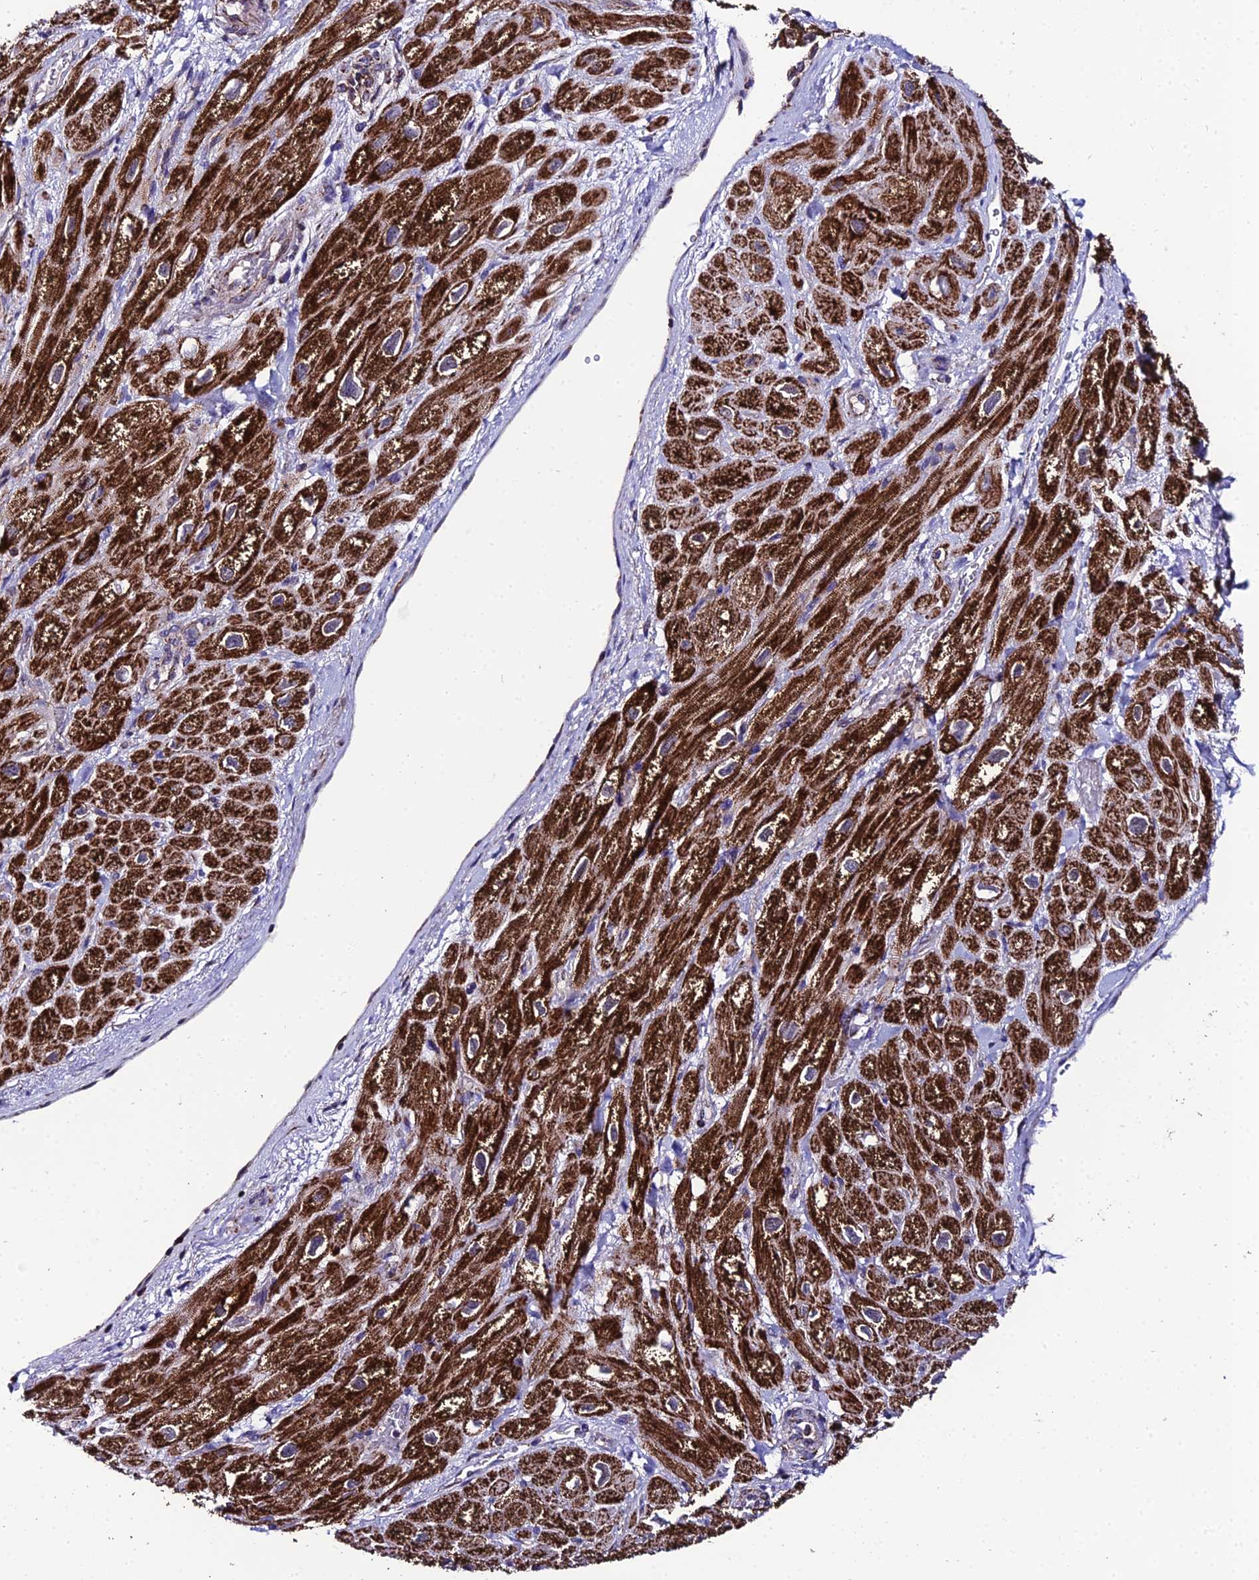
{"staining": {"intensity": "strong", "quantity": ">75%", "location": "cytoplasmic/membranous"}, "tissue": "heart muscle", "cell_type": "Cardiomyocytes", "image_type": "normal", "snomed": [{"axis": "morphology", "description": "Normal tissue, NOS"}, {"axis": "topography", "description": "Heart"}], "caption": "Immunohistochemistry (IHC) micrograph of normal human heart muscle stained for a protein (brown), which exhibits high levels of strong cytoplasmic/membranous expression in about >75% of cardiomyocytes.", "gene": "PSMD2", "patient": {"sex": "male", "age": 65}}